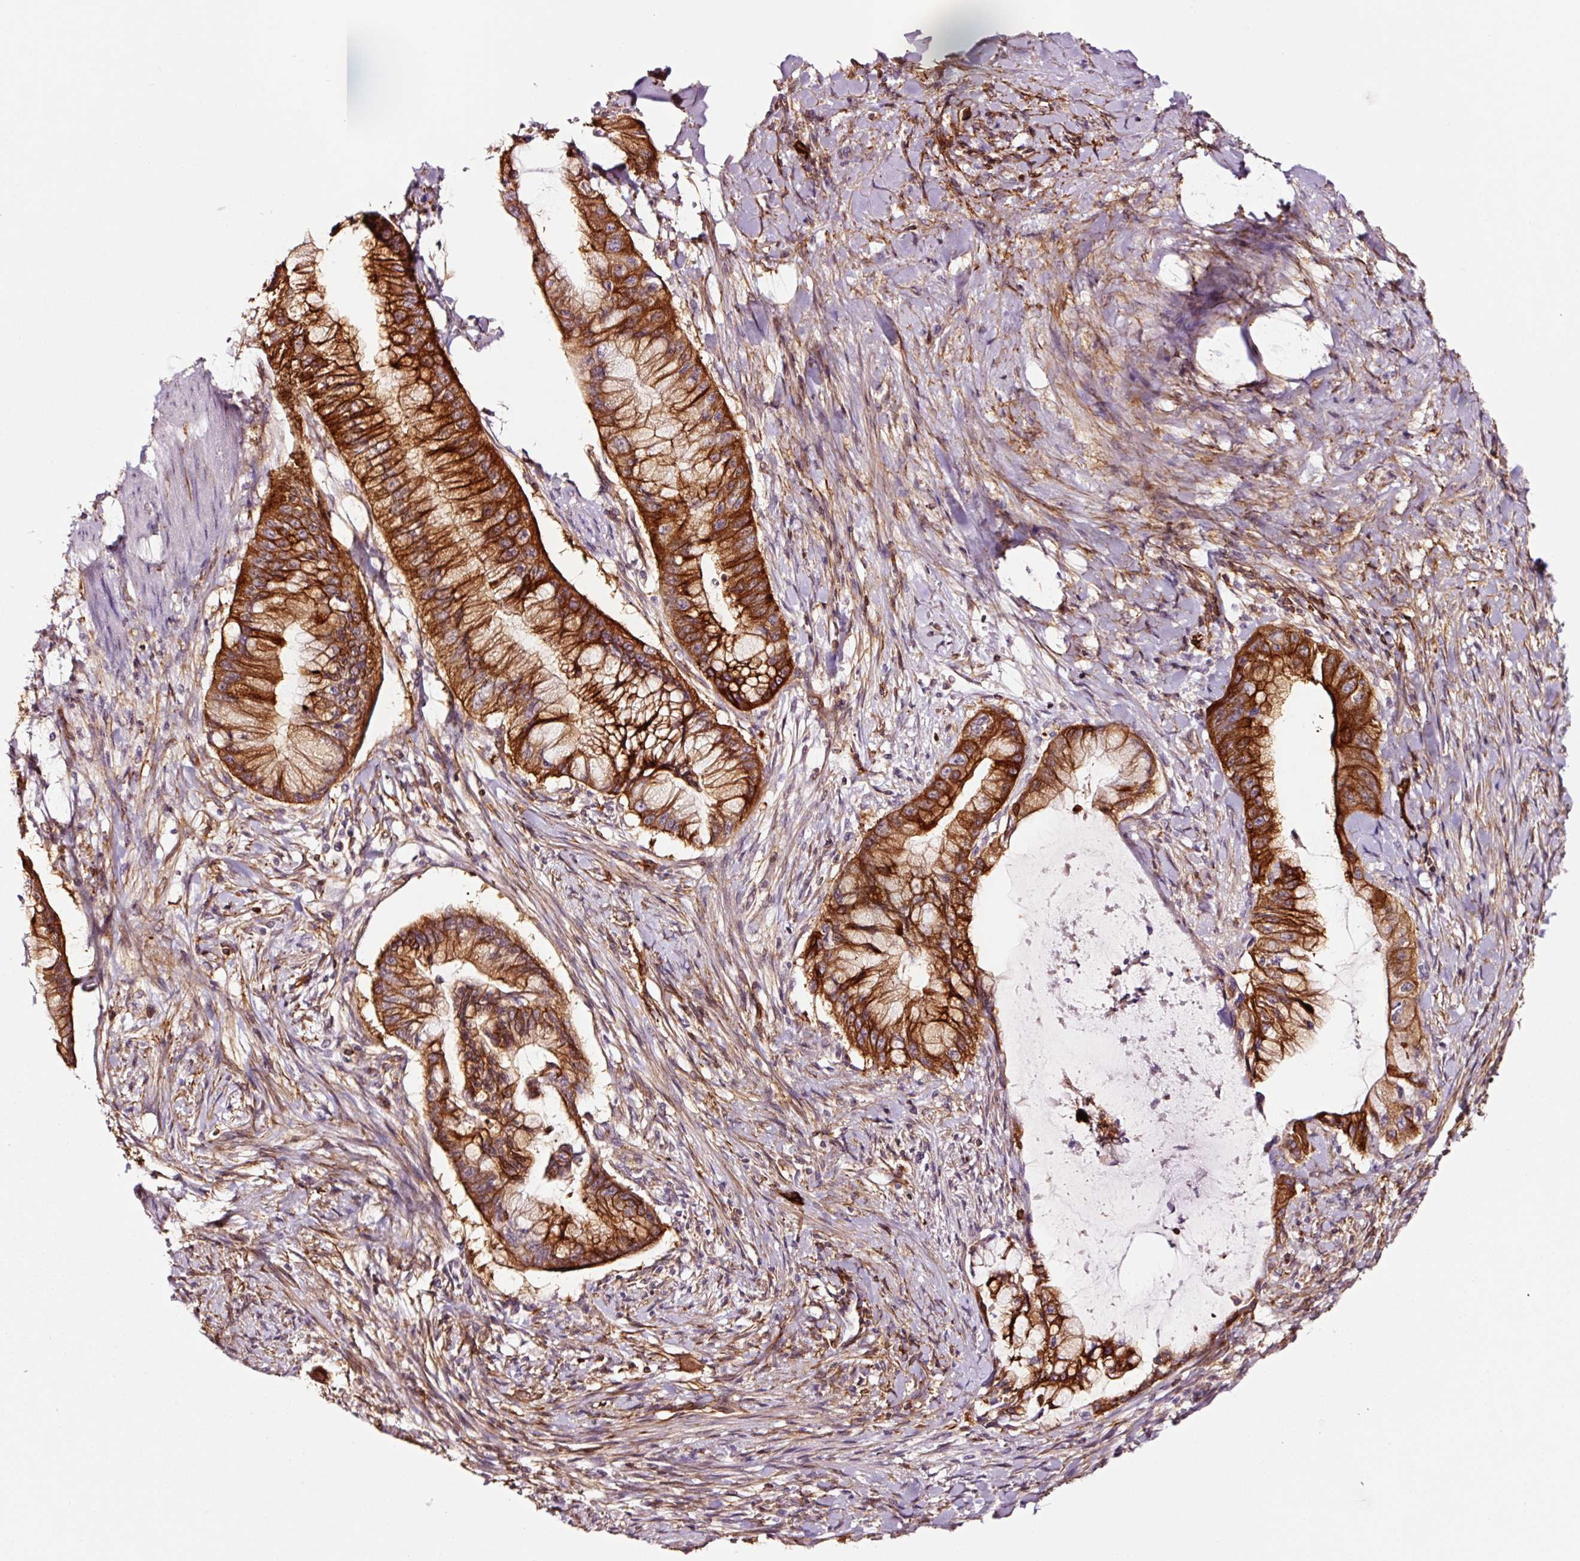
{"staining": {"intensity": "strong", "quantity": ">75%", "location": "cytoplasmic/membranous"}, "tissue": "pancreatic cancer", "cell_type": "Tumor cells", "image_type": "cancer", "snomed": [{"axis": "morphology", "description": "Adenocarcinoma, NOS"}, {"axis": "topography", "description": "Pancreas"}], "caption": "Brown immunohistochemical staining in human pancreatic cancer shows strong cytoplasmic/membranous positivity in about >75% of tumor cells. The protein is shown in brown color, while the nuclei are stained blue.", "gene": "ADD3", "patient": {"sex": "male", "age": 48}}